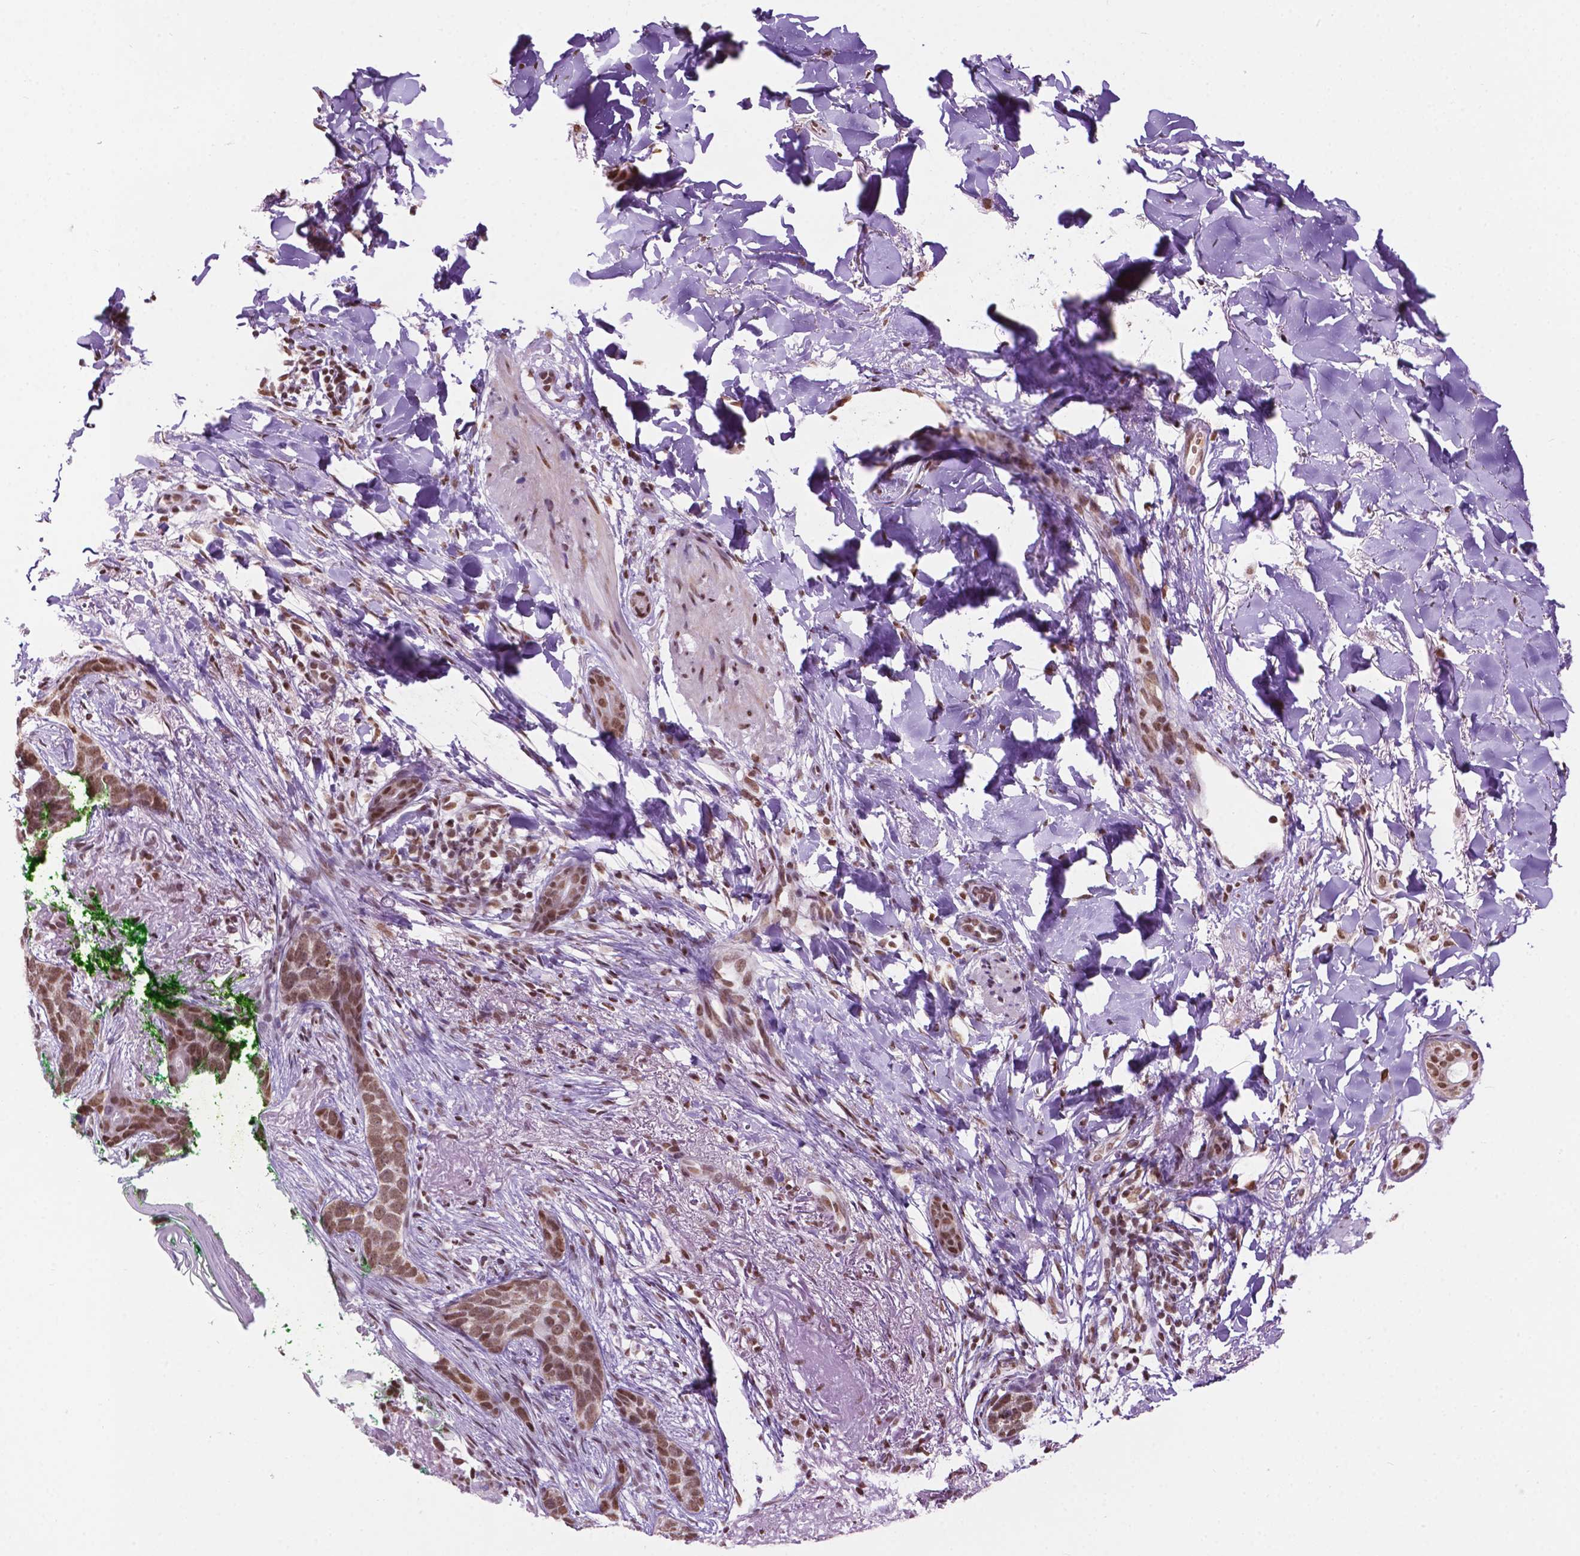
{"staining": {"intensity": "moderate", "quantity": ">75%", "location": "nuclear"}, "tissue": "skin cancer", "cell_type": "Tumor cells", "image_type": "cancer", "snomed": [{"axis": "morphology", "description": "Normal tissue, NOS"}, {"axis": "morphology", "description": "Basal cell carcinoma"}, {"axis": "topography", "description": "Skin"}], "caption": "A high-resolution micrograph shows immunohistochemistry (IHC) staining of basal cell carcinoma (skin), which shows moderate nuclear expression in about >75% of tumor cells. (Brightfield microscopy of DAB IHC at high magnification).", "gene": "COL23A1", "patient": {"sex": "male", "age": 84}}